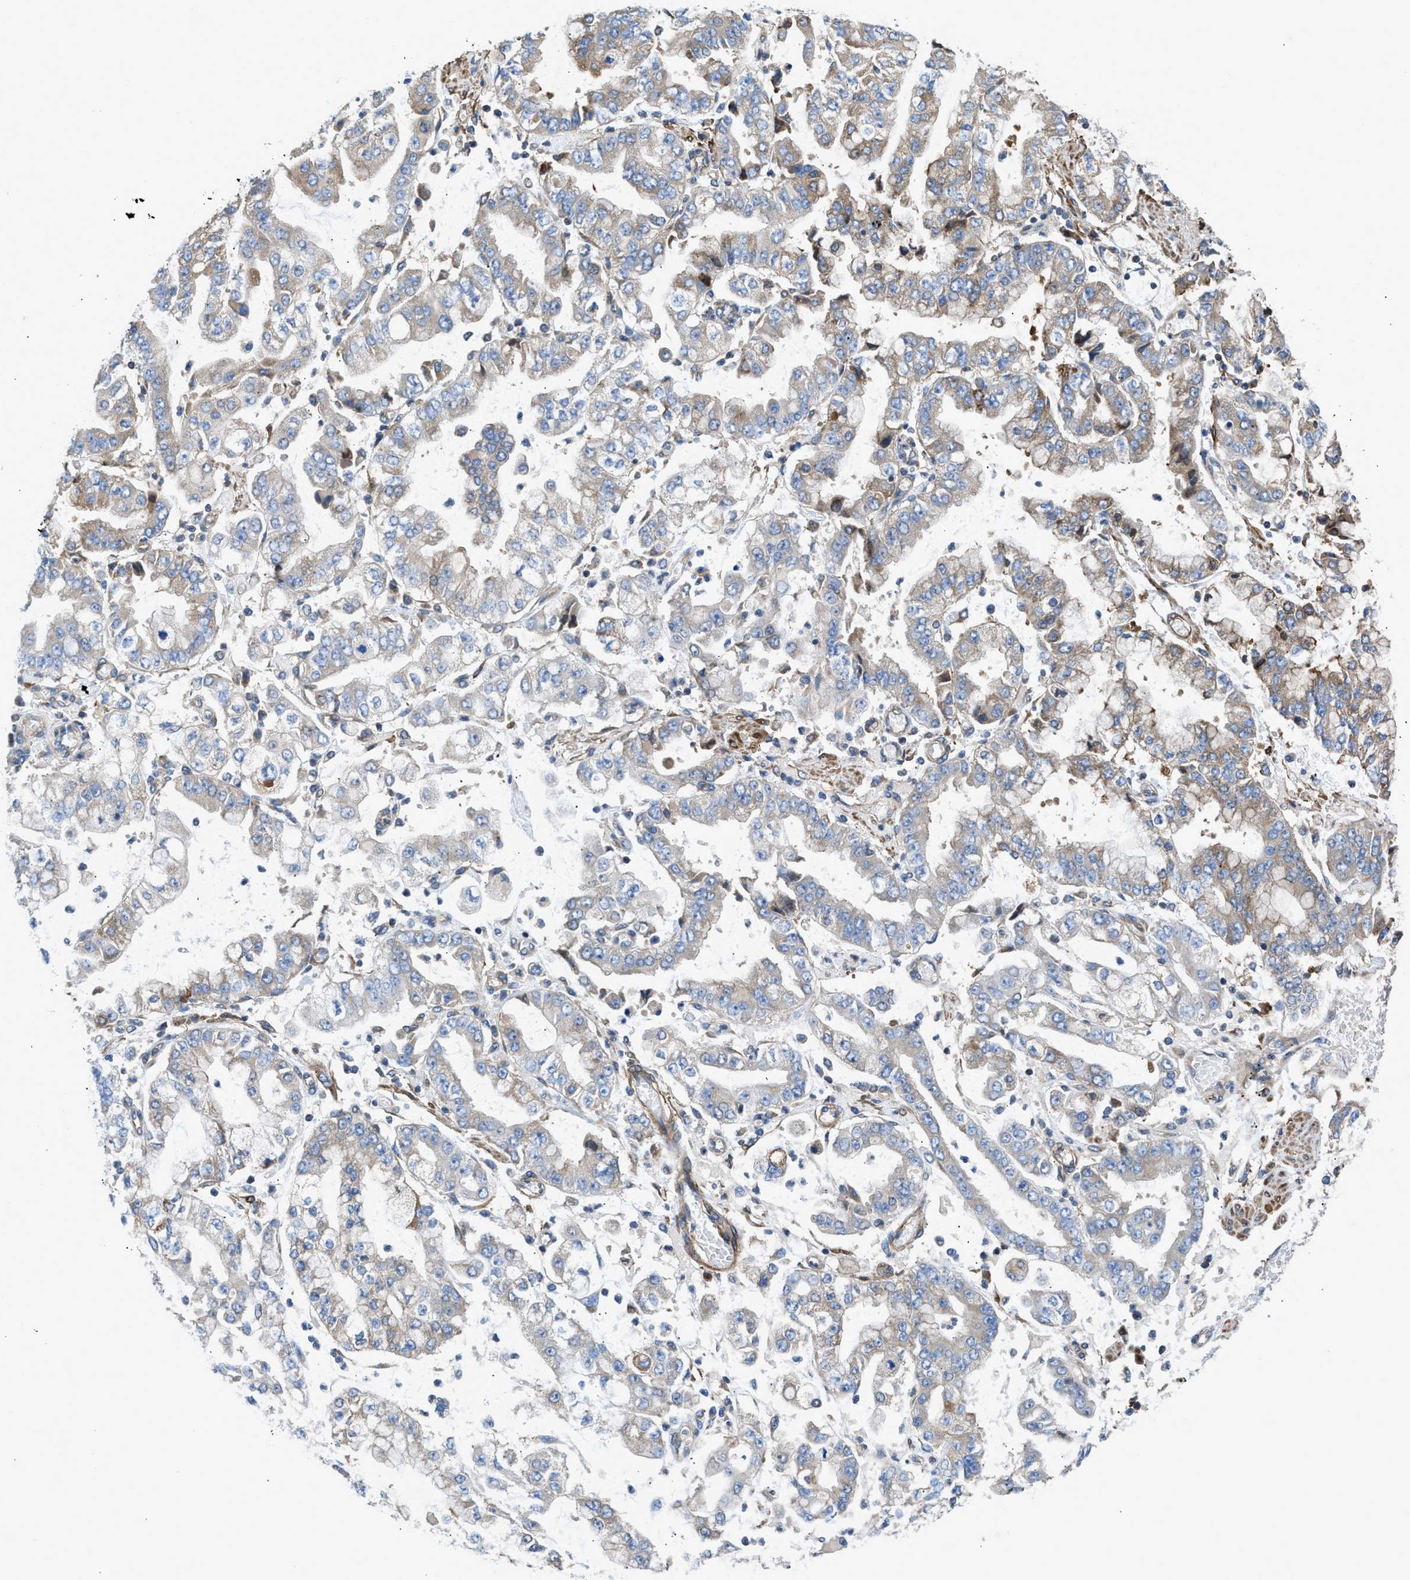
{"staining": {"intensity": "moderate", "quantity": "<25%", "location": "cytoplasmic/membranous"}, "tissue": "stomach cancer", "cell_type": "Tumor cells", "image_type": "cancer", "snomed": [{"axis": "morphology", "description": "Adenocarcinoma, NOS"}, {"axis": "topography", "description": "Stomach"}], "caption": "Immunohistochemistry histopathology image of neoplastic tissue: stomach adenocarcinoma stained using IHC reveals low levels of moderate protein expression localized specifically in the cytoplasmic/membranous of tumor cells, appearing as a cytoplasmic/membranous brown color.", "gene": "CHKB", "patient": {"sex": "male", "age": 76}}